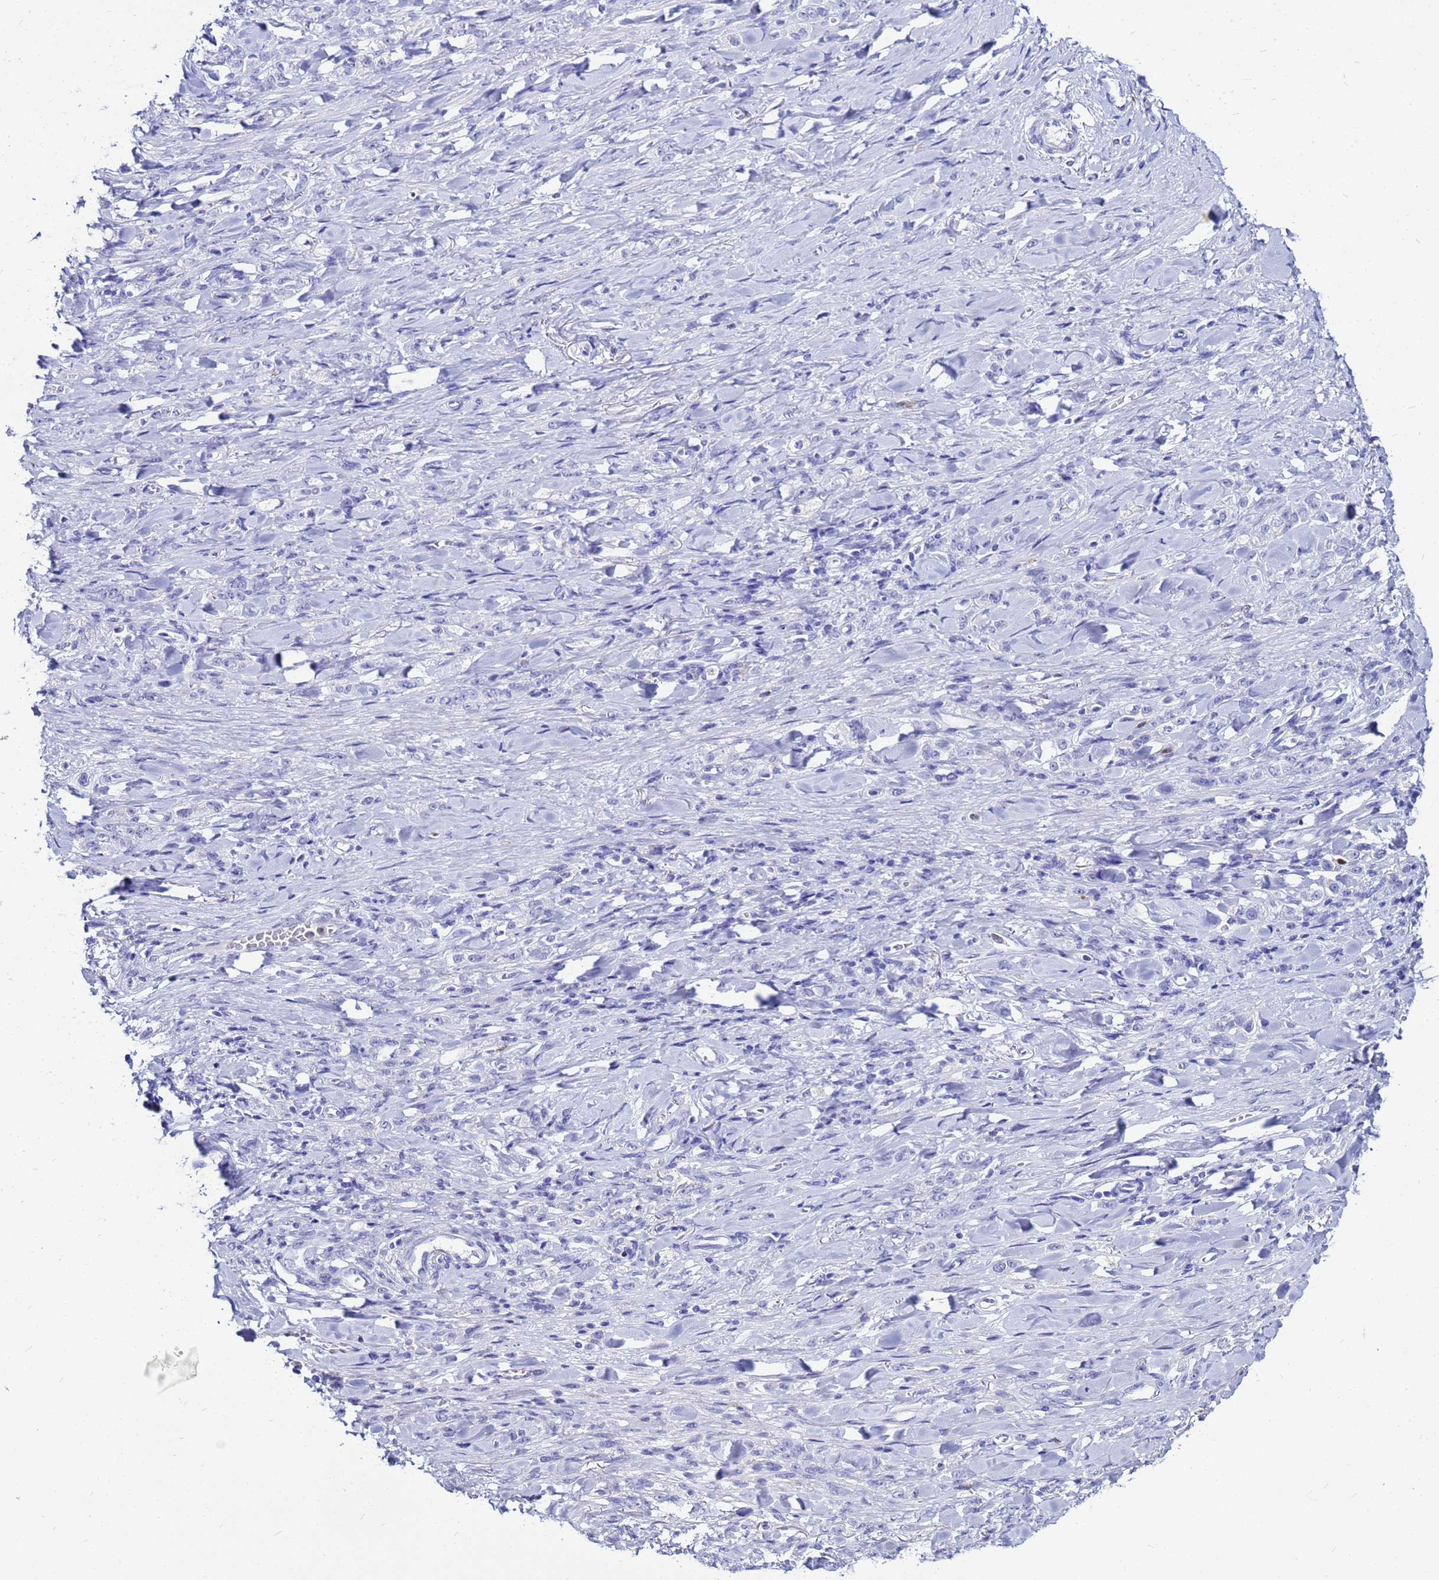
{"staining": {"intensity": "negative", "quantity": "none", "location": "none"}, "tissue": "stomach cancer", "cell_type": "Tumor cells", "image_type": "cancer", "snomed": [{"axis": "morphology", "description": "Normal tissue, NOS"}, {"axis": "morphology", "description": "Adenocarcinoma, NOS"}, {"axis": "topography", "description": "Stomach"}], "caption": "There is no significant positivity in tumor cells of stomach adenocarcinoma.", "gene": "CSTA", "patient": {"sex": "male", "age": 82}}